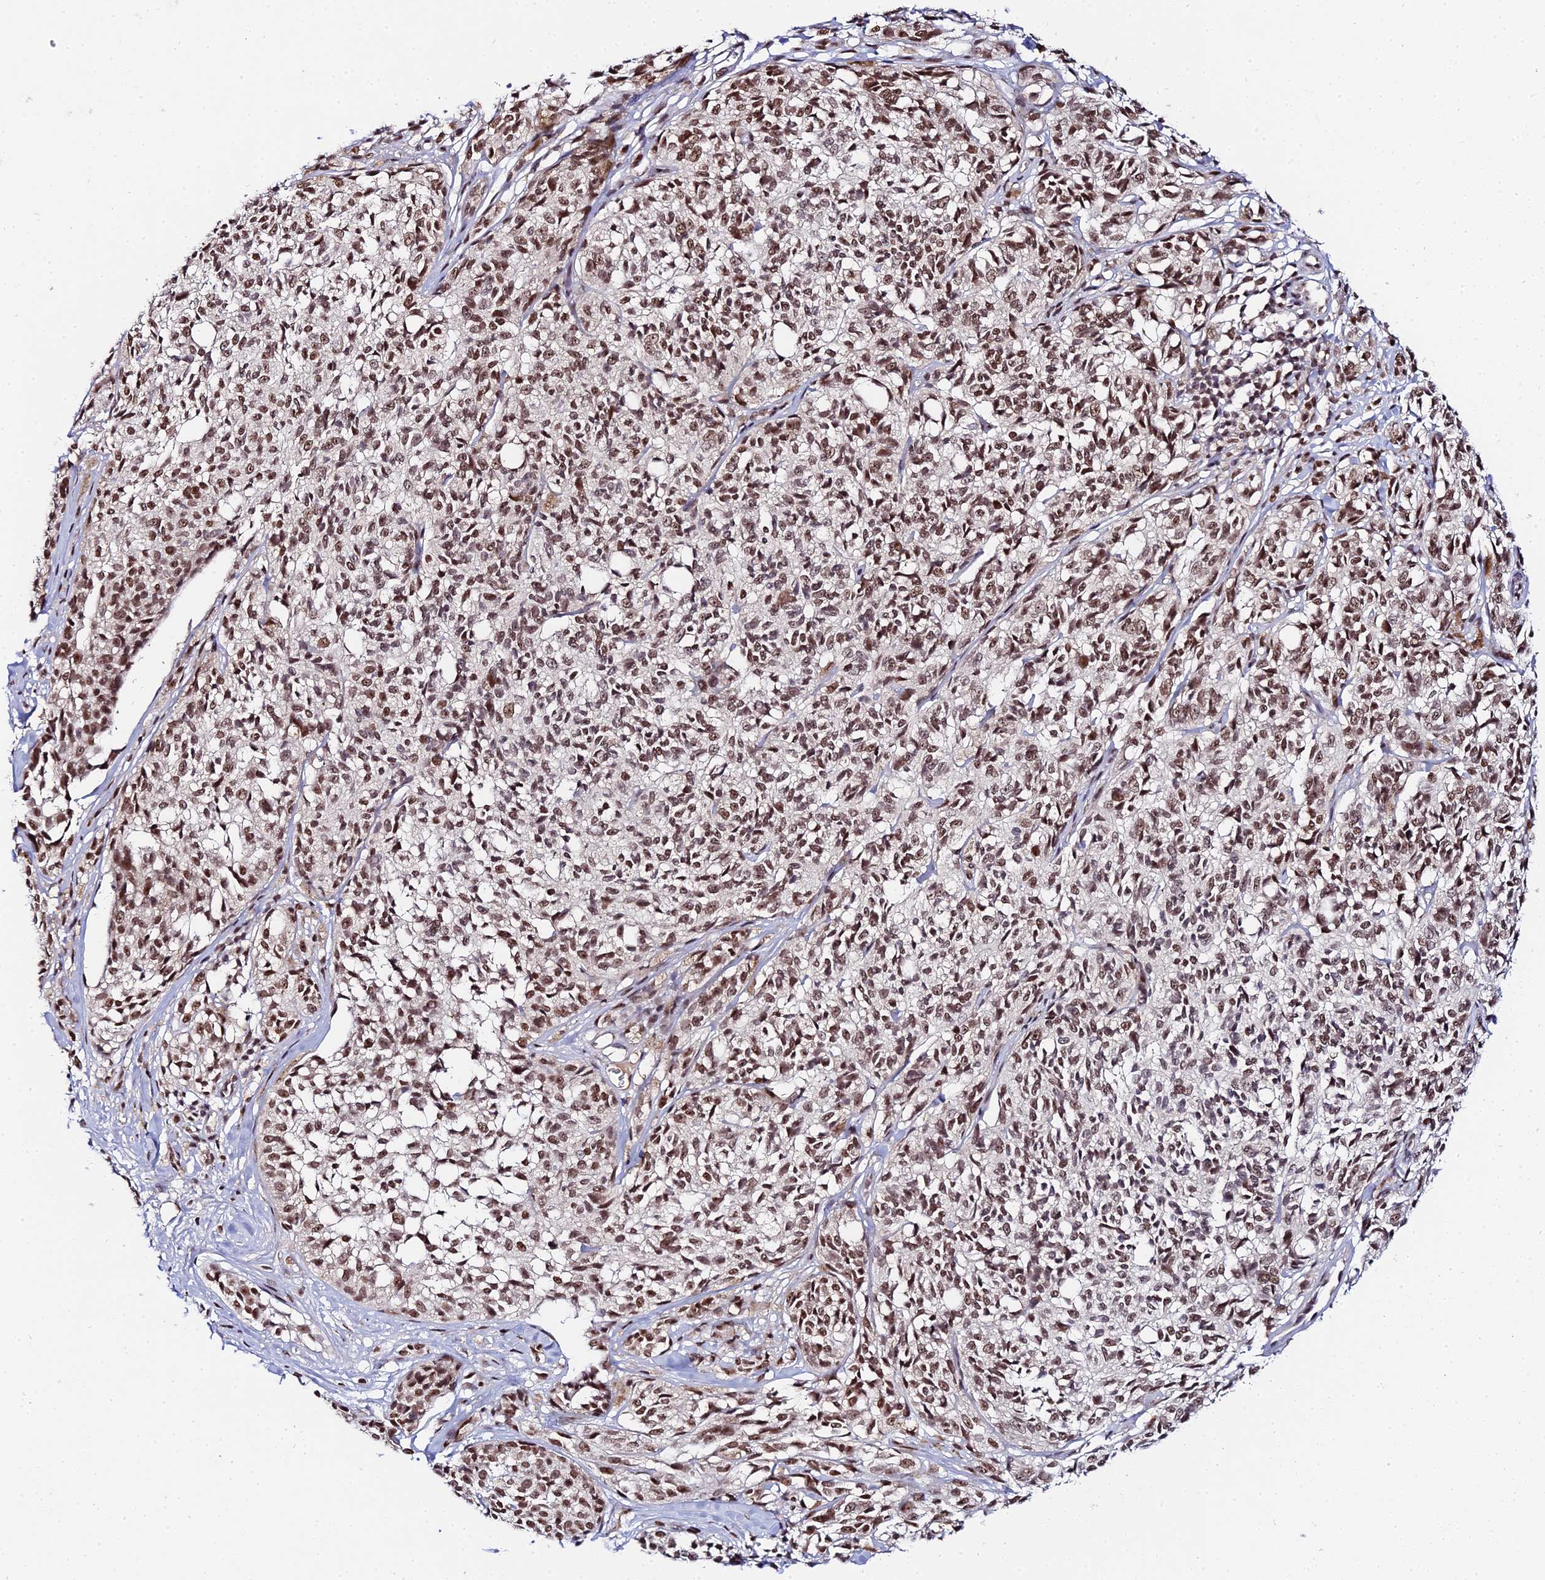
{"staining": {"intensity": "strong", "quantity": ">75%", "location": "nuclear"}, "tissue": "melanoma", "cell_type": "Tumor cells", "image_type": "cancer", "snomed": [{"axis": "morphology", "description": "Malignant melanoma, NOS"}, {"axis": "topography", "description": "Skin of upper extremity"}], "caption": "There is high levels of strong nuclear expression in tumor cells of melanoma, as demonstrated by immunohistochemical staining (brown color).", "gene": "EXOSC3", "patient": {"sex": "male", "age": 40}}